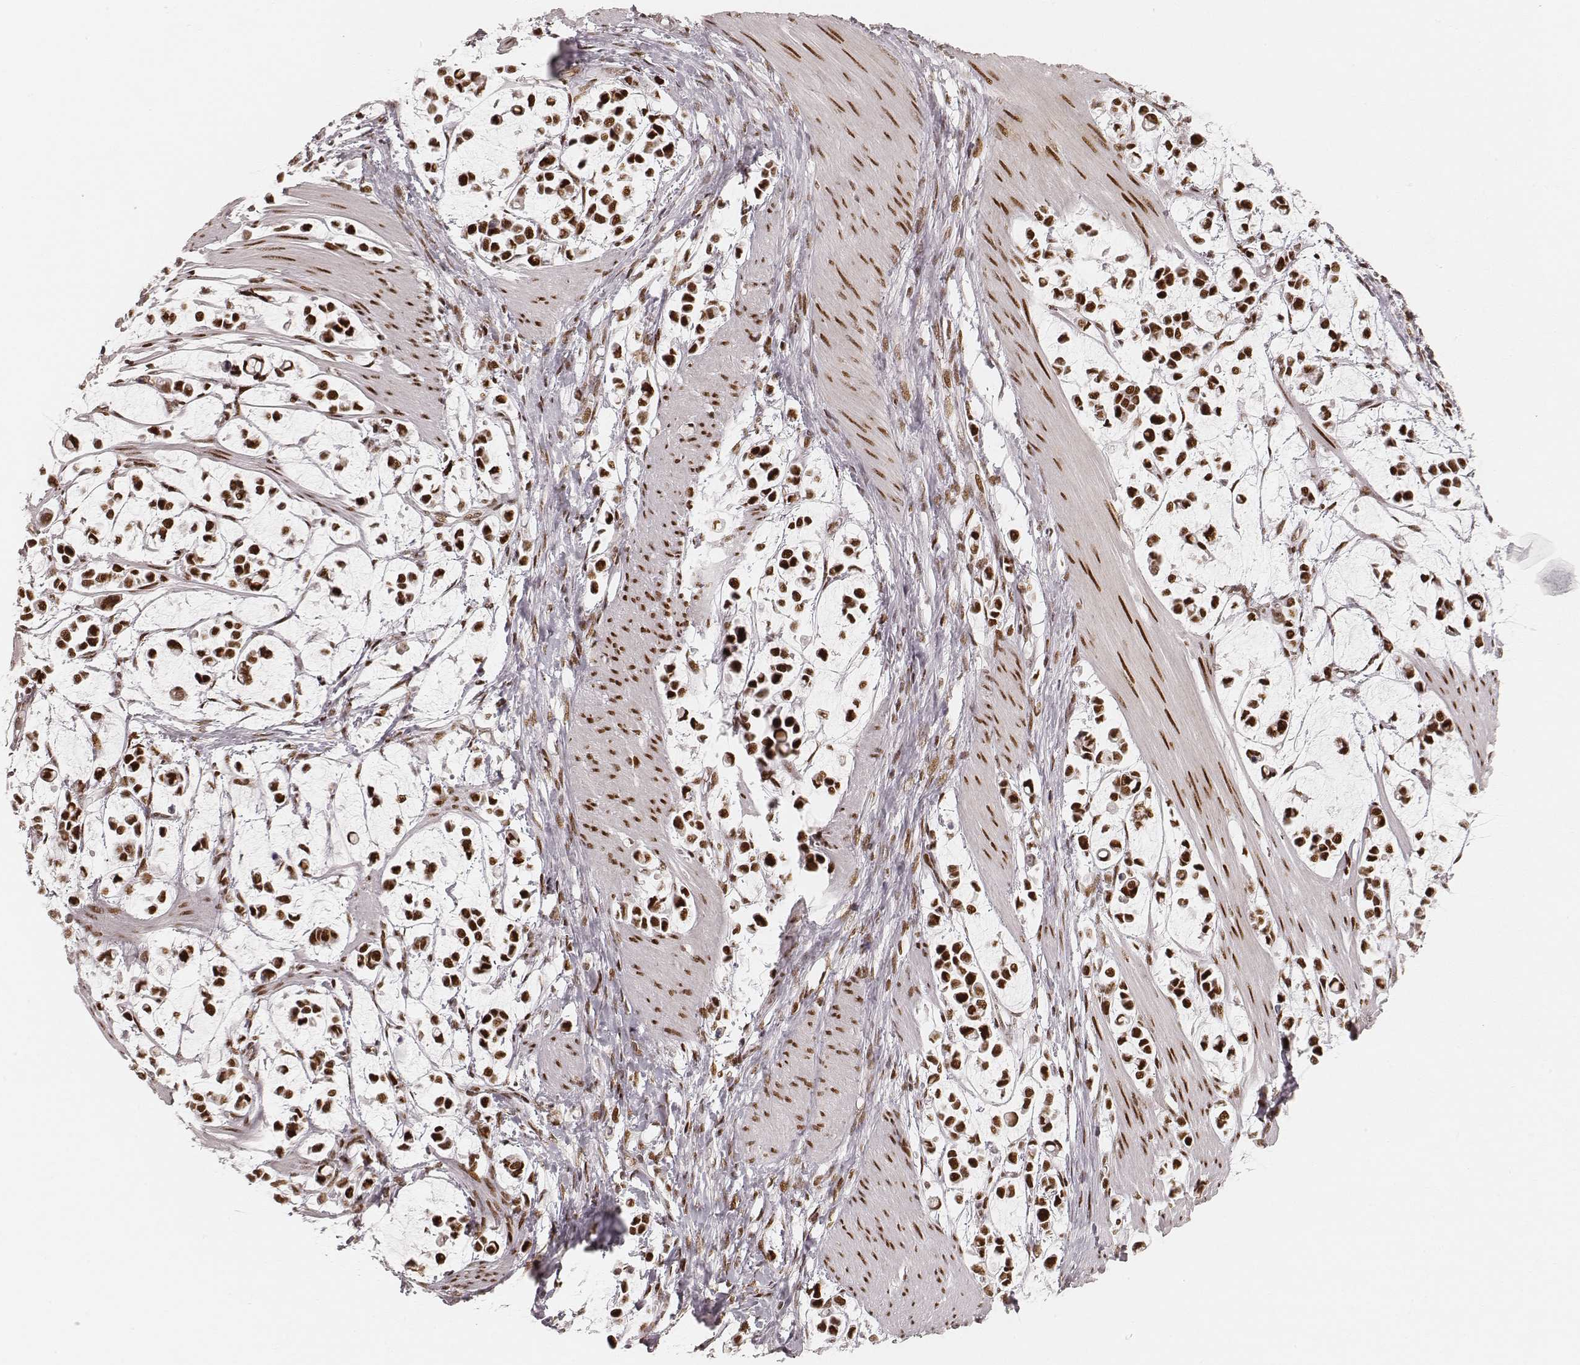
{"staining": {"intensity": "strong", "quantity": ">75%", "location": "nuclear"}, "tissue": "stomach cancer", "cell_type": "Tumor cells", "image_type": "cancer", "snomed": [{"axis": "morphology", "description": "Adenocarcinoma, NOS"}, {"axis": "topography", "description": "Stomach"}], "caption": "This is an image of immunohistochemistry staining of adenocarcinoma (stomach), which shows strong staining in the nuclear of tumor cells.", "gene": "HNRNPC", "patient": {"sex": "male", "age": 82}}